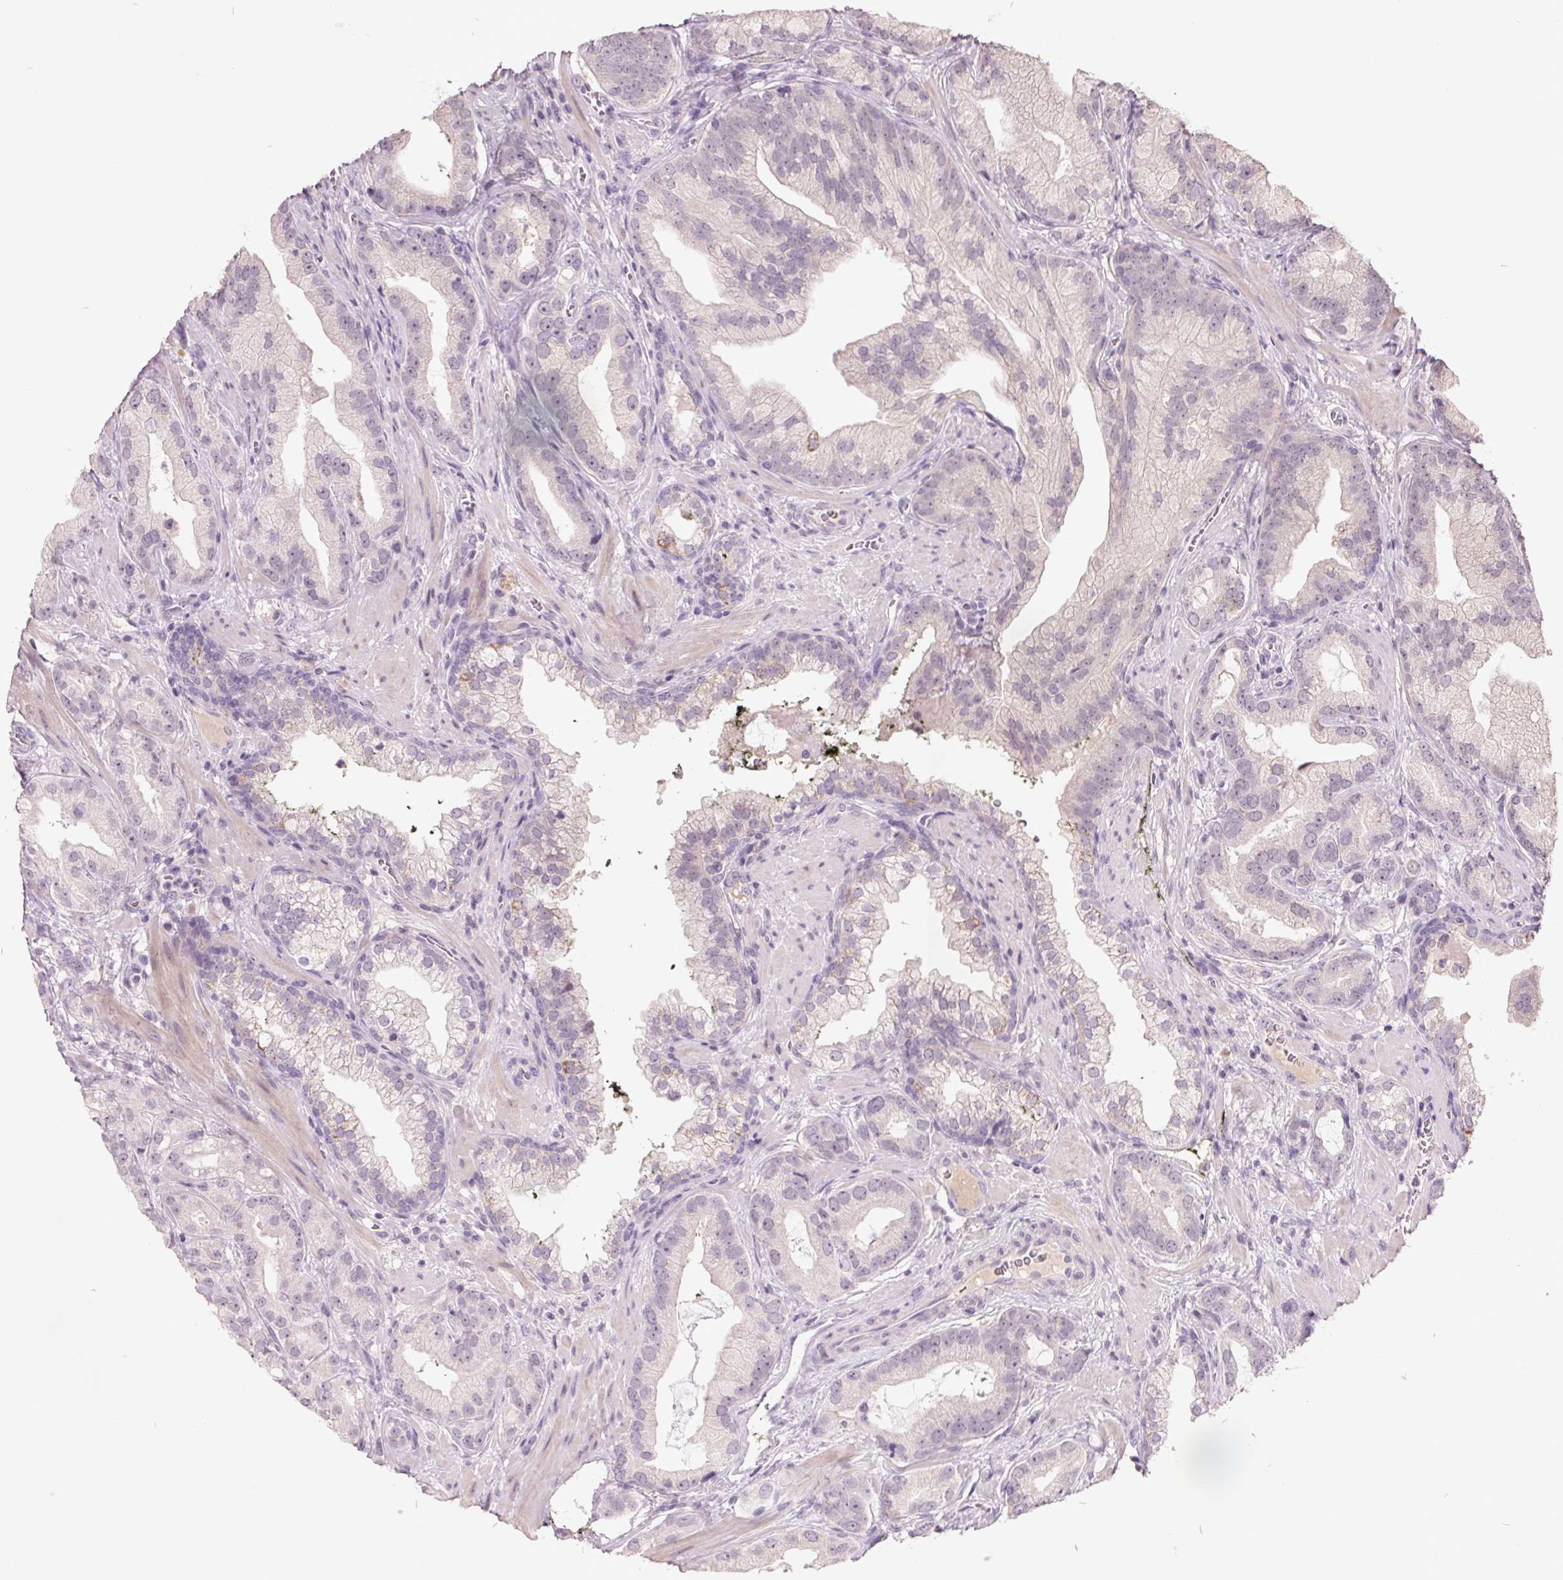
{"staining": {"intensity": "negative", "quantity": "none", "location": "none"}, "tissue": "prostate cancer", "cell_type": "Tumor cells", "image_type": "cancer", "snomed": [{"axis": "morphology", "description": "Adenocarcinoma, Low grade"}, {"axis": "topography", "description": "Prostate"}], "caption": "Immunohistochemistry of prostate low-grade adenocarcinoma demonstrates no staining in tumor cells. (IHC, brightfield microscopy, high magnification).", "gene": "C2orf16", "patient": {"sex": "male", "age": 62}}